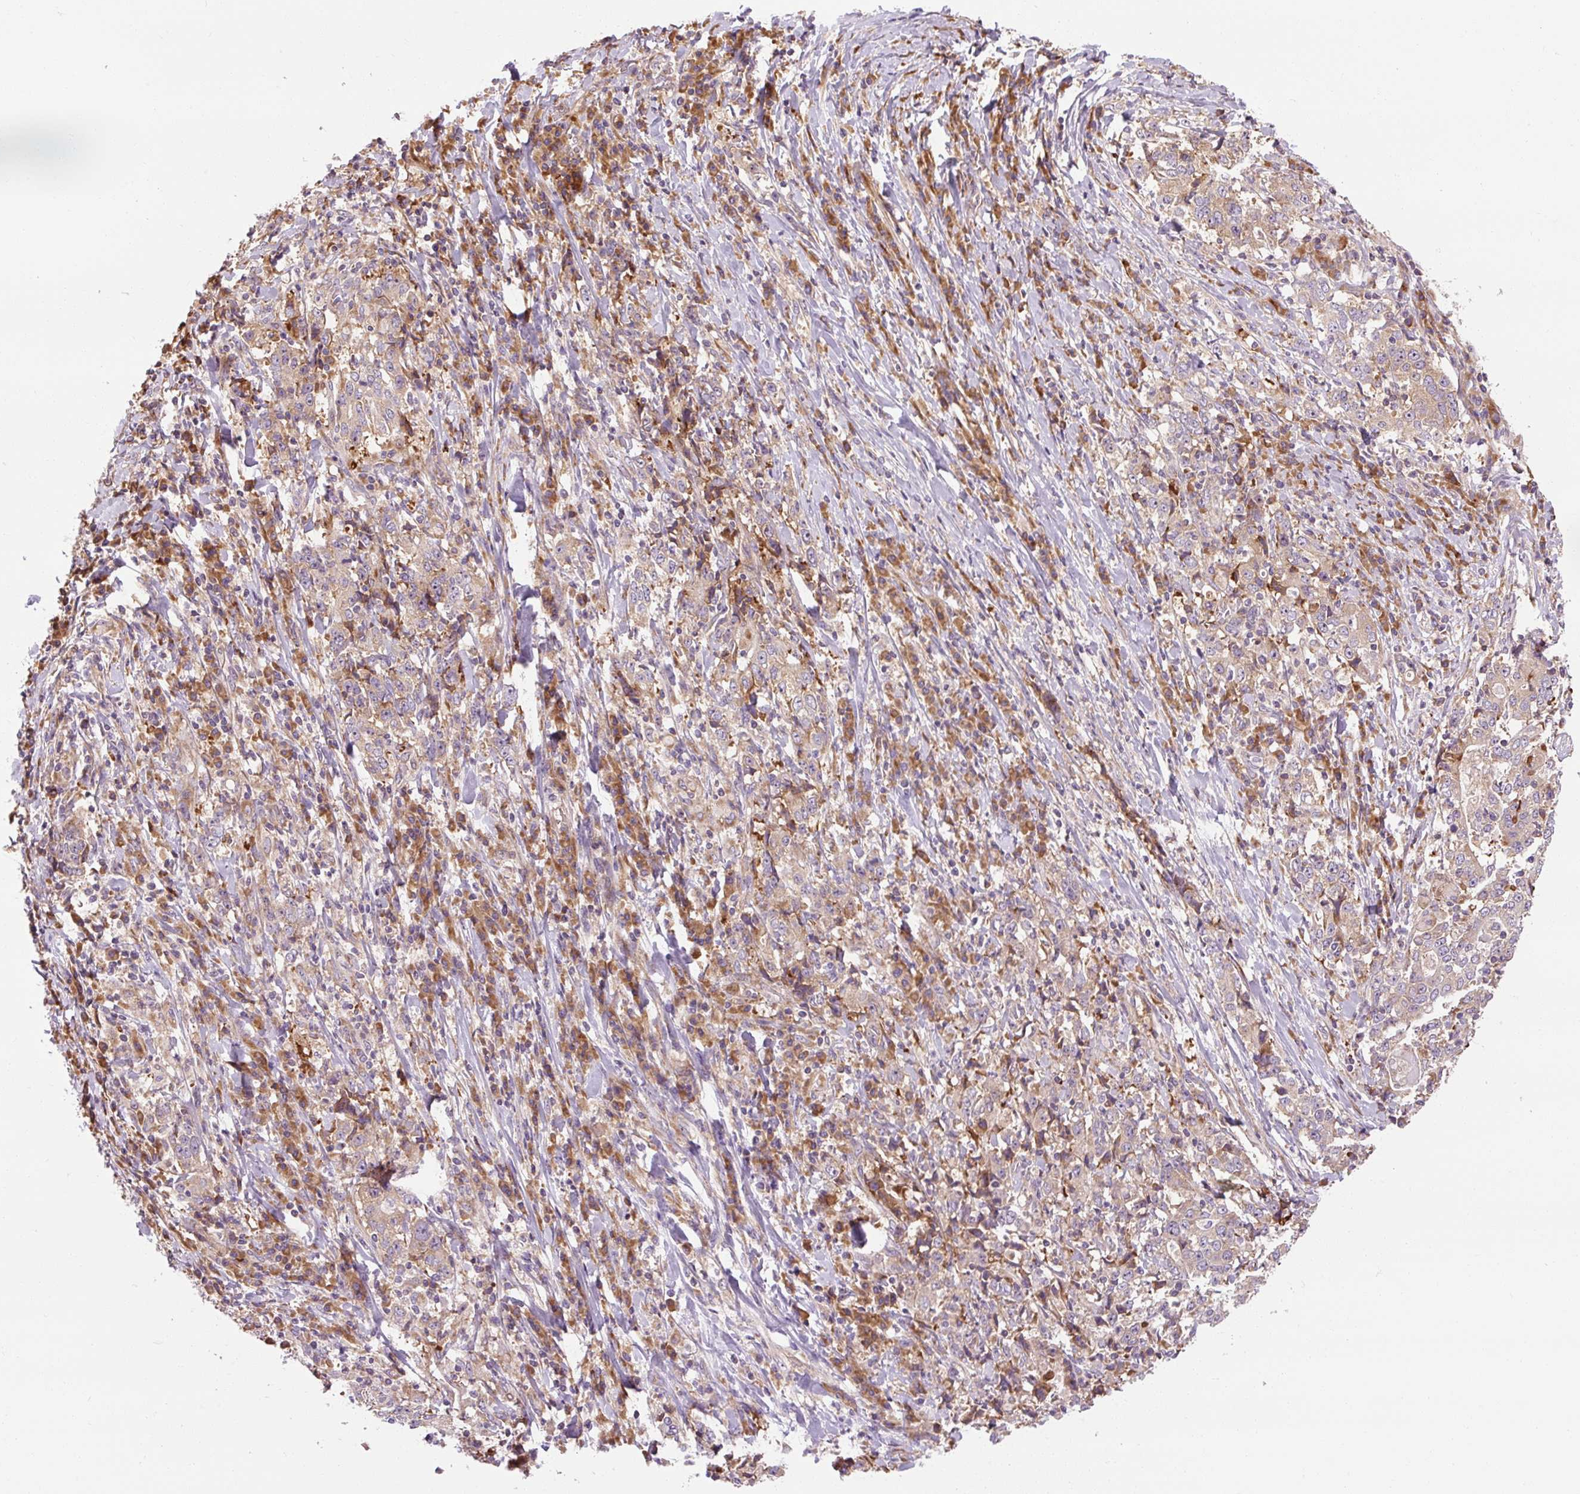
{"staining": {"intensity": "weak", "quantity": "25%-75%", "location": "cytoplasmic/membranous"}, "tissue": "stomach cancer", "cell_type": "Tumor cells", "image_type": "cancer", "snomed": [{"axis": "morphology", "description": "Normal tissue, NOS"}, {"axis": "morphology", "description": "Adenocarcinoma, NOS"}, {"axis": "topography", "description": "Stomach, upper"}, {"axis": "topography", "description": "Stomach"}], "caption": "Tumor cells reveal weak cytoplasmic/membranous expression in approximately 25%-75% of cells in stomach cancer (adenocarcinoma).", "gene": "PRSS48", "patient": {"sex": "male", "age": 59}}